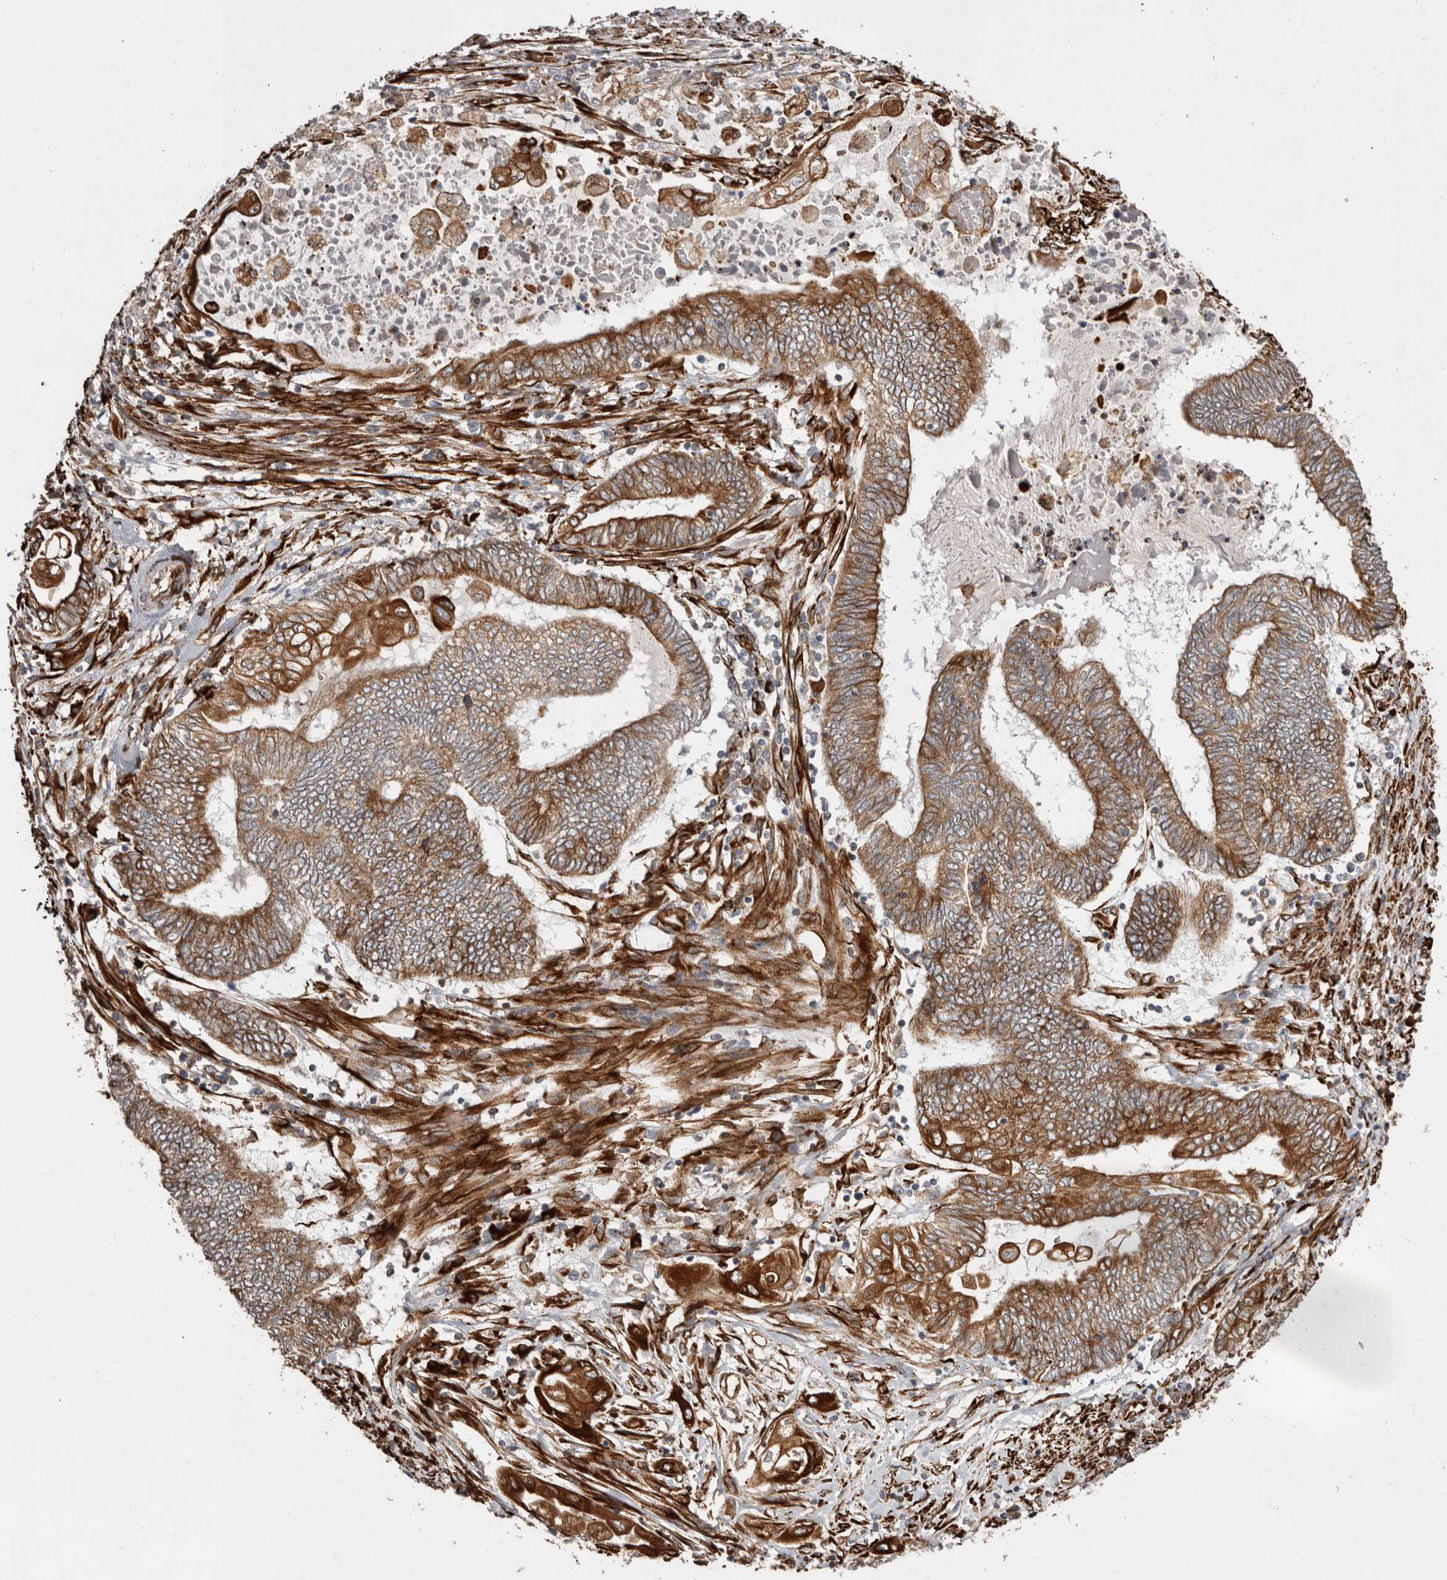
{"staining": {"intensity": "strong", "quantity": ">75%", "location": "cytoplasmic/membranous"}, "tissue": "endometrial cancer", "cell_type": "Tumor cells", "image_type": "cancer", "snomed": [{"axis": "morphology", "description": "Adenocarcinoma, NOS"}, {"axis": "topography", "description": "Uterus"}, {"axis": "topography", "description": "Endometrium"}], "caption": "Endometrial cancer (adenocarcinoma) stained for a protein exhibits strong cytoplasmic/membranous positivity in tumor cells. (Brightfield microscopy of DAB IHC at high magnification).", "gene": "WDTC1", "patient": {"sex": "female", "age": 70}}